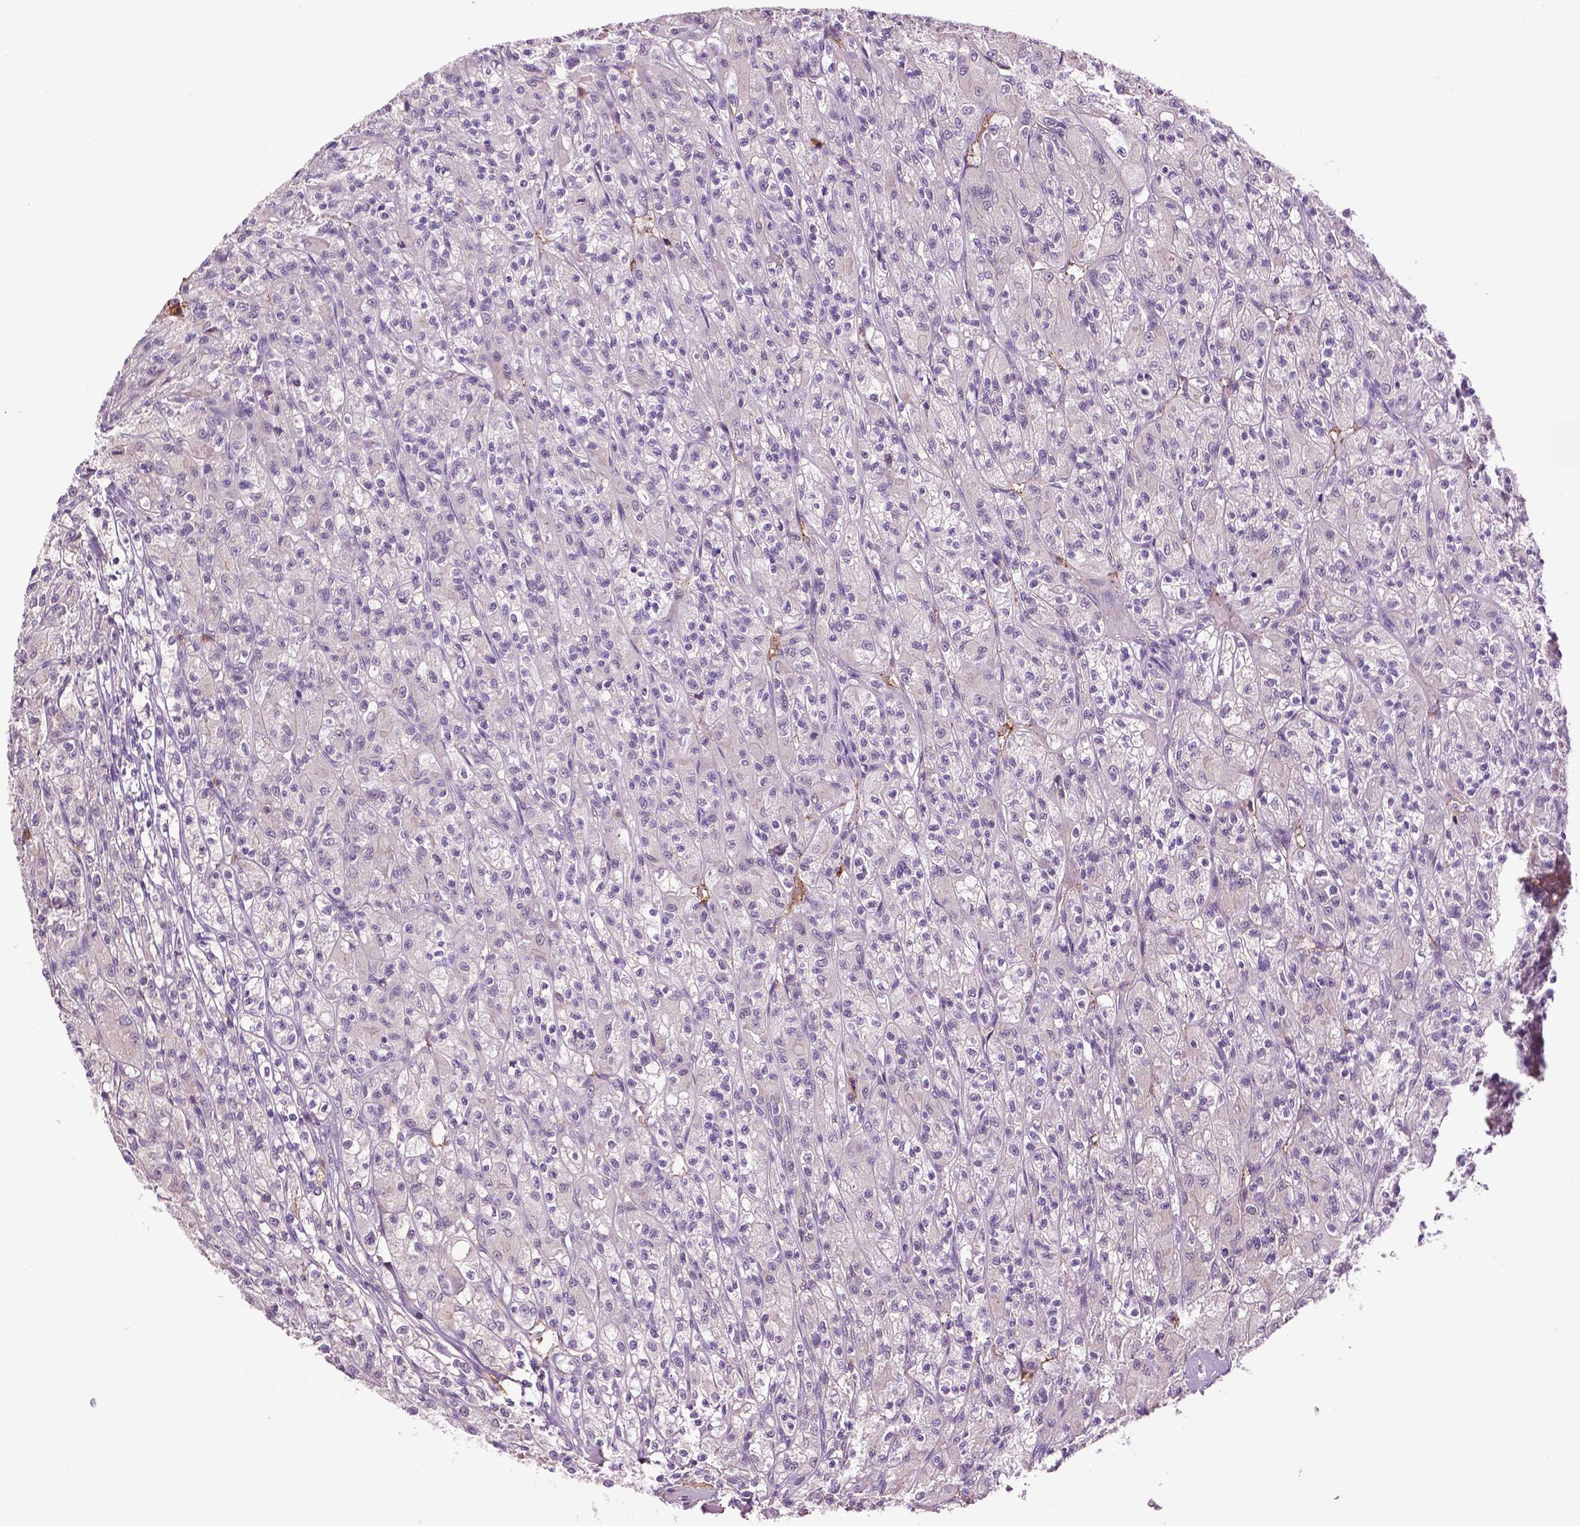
{"staining": {"intensity": "negative", "quantity": "none", "location": "none"}, "tissue": "renal cancer", "cell_type": "Tumor cells", "image_type": "cancer", "snomed": [{"axis": "morphology", "description": "Adenocarcinoma, NOS"}, {"axis": "topography", "description": "Kidney"}], "caption": "Immunohistochemistry image of human adenocarcinoma (renal) stained for a protein (brown), which reveals no staining in tumor cells.", "gene": "PTPN5", "patient": {"sex": "female", "age": 70}}